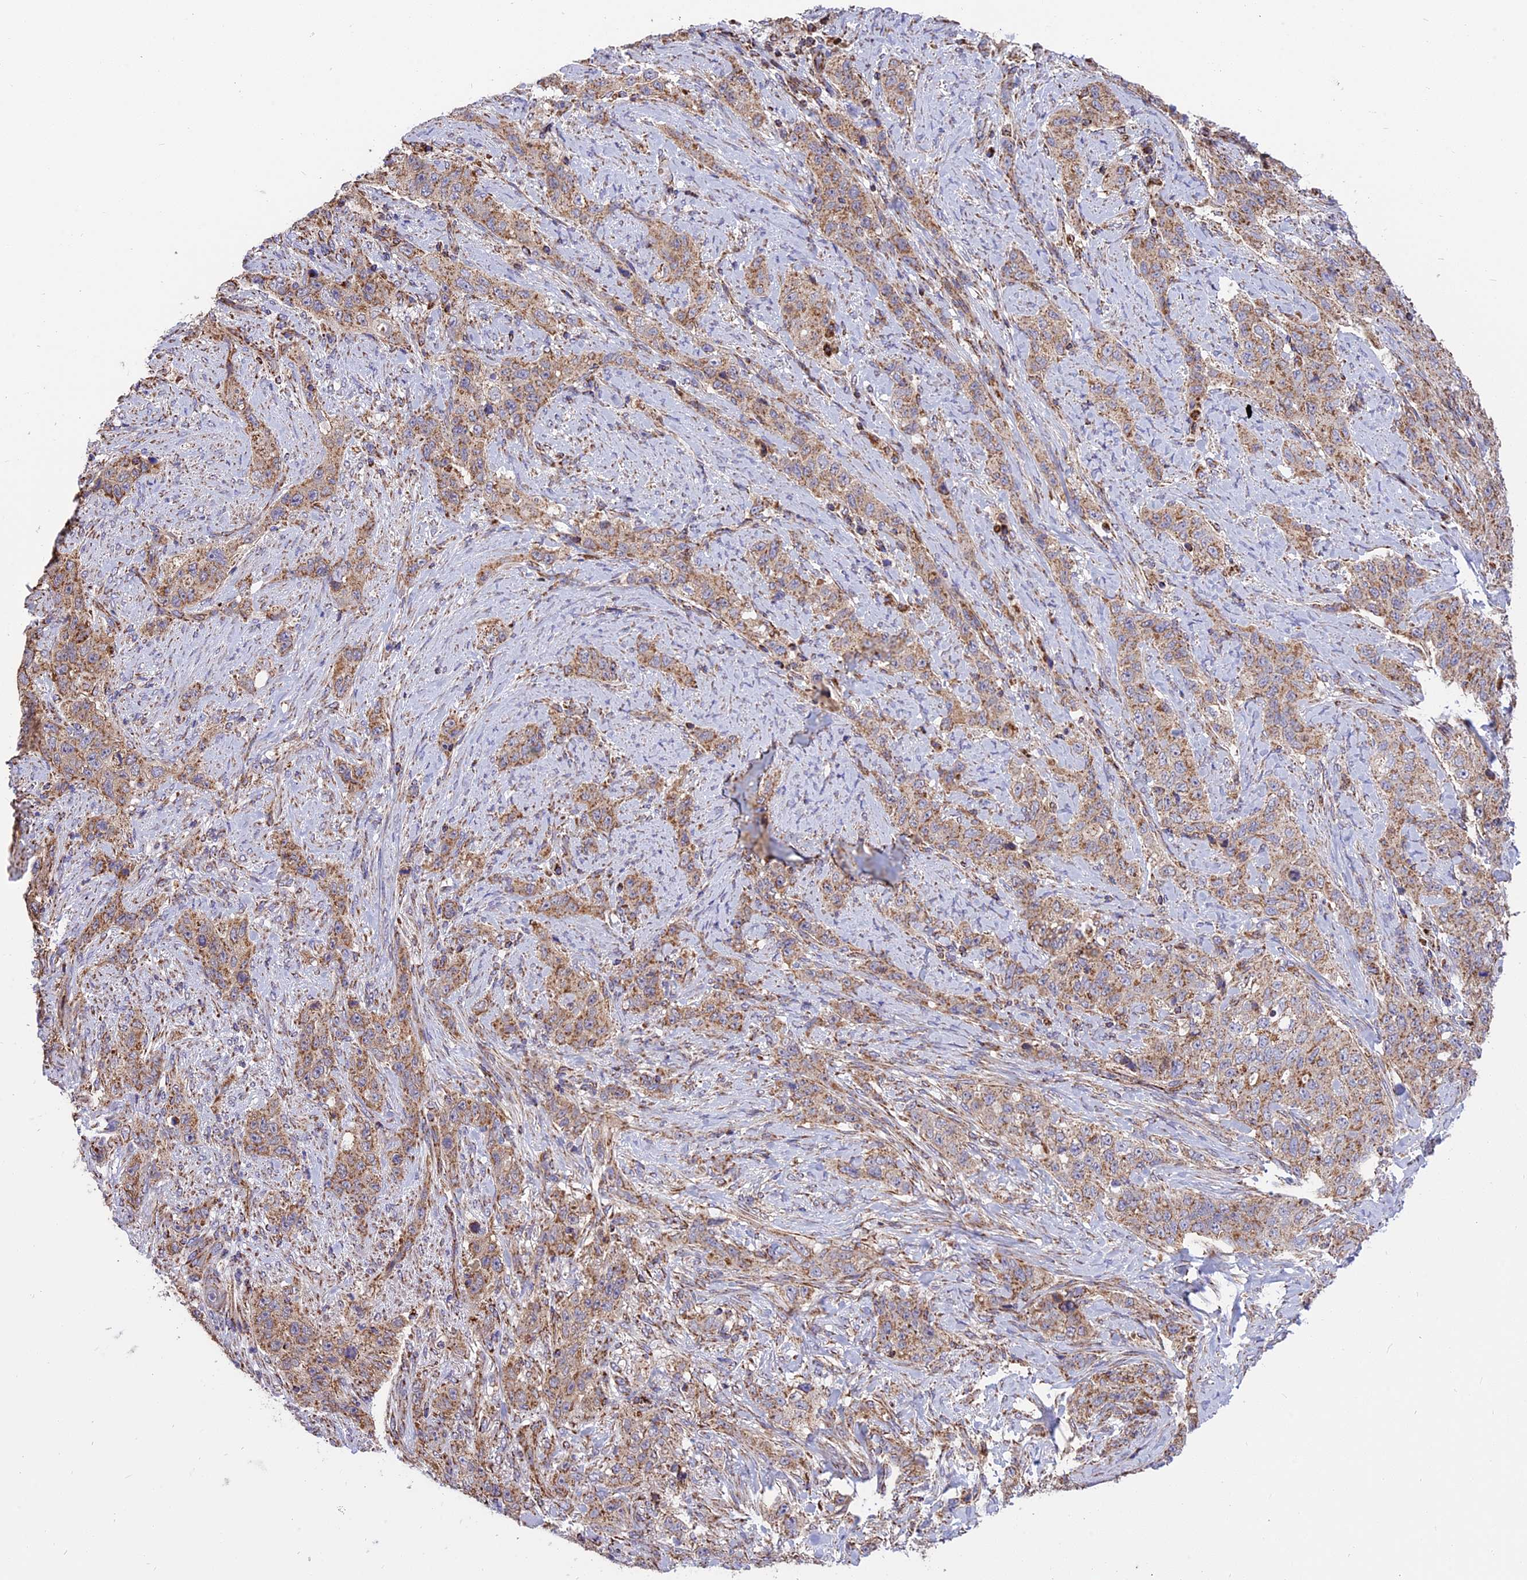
{"staining": {"intensity": "moderate", "quantity": ">75%", "location": "cytoplasmic/membranous"}, "tissue": "stomach cancer", "cell_type": "Tumor cells", "image_type": "cancer", "snomed": [{"axis": "morphology", "description": "Adenocarcinoma, NOS"}, {"axis": "topography", "description": "Stomach"}], "caption": "Immunohistochemical staining of stomach cancer (adenocarcinoma) exhibits moderate cytoplasmic/membranous protein expression in about >75% of tumor cells. The staining is performed using DAB brown chromogen to label protein expression. The nuclei are counter-stained blue using hematoxylin.", "gene": "TTC4", "patient": {"sex": "male", "age": 48}}